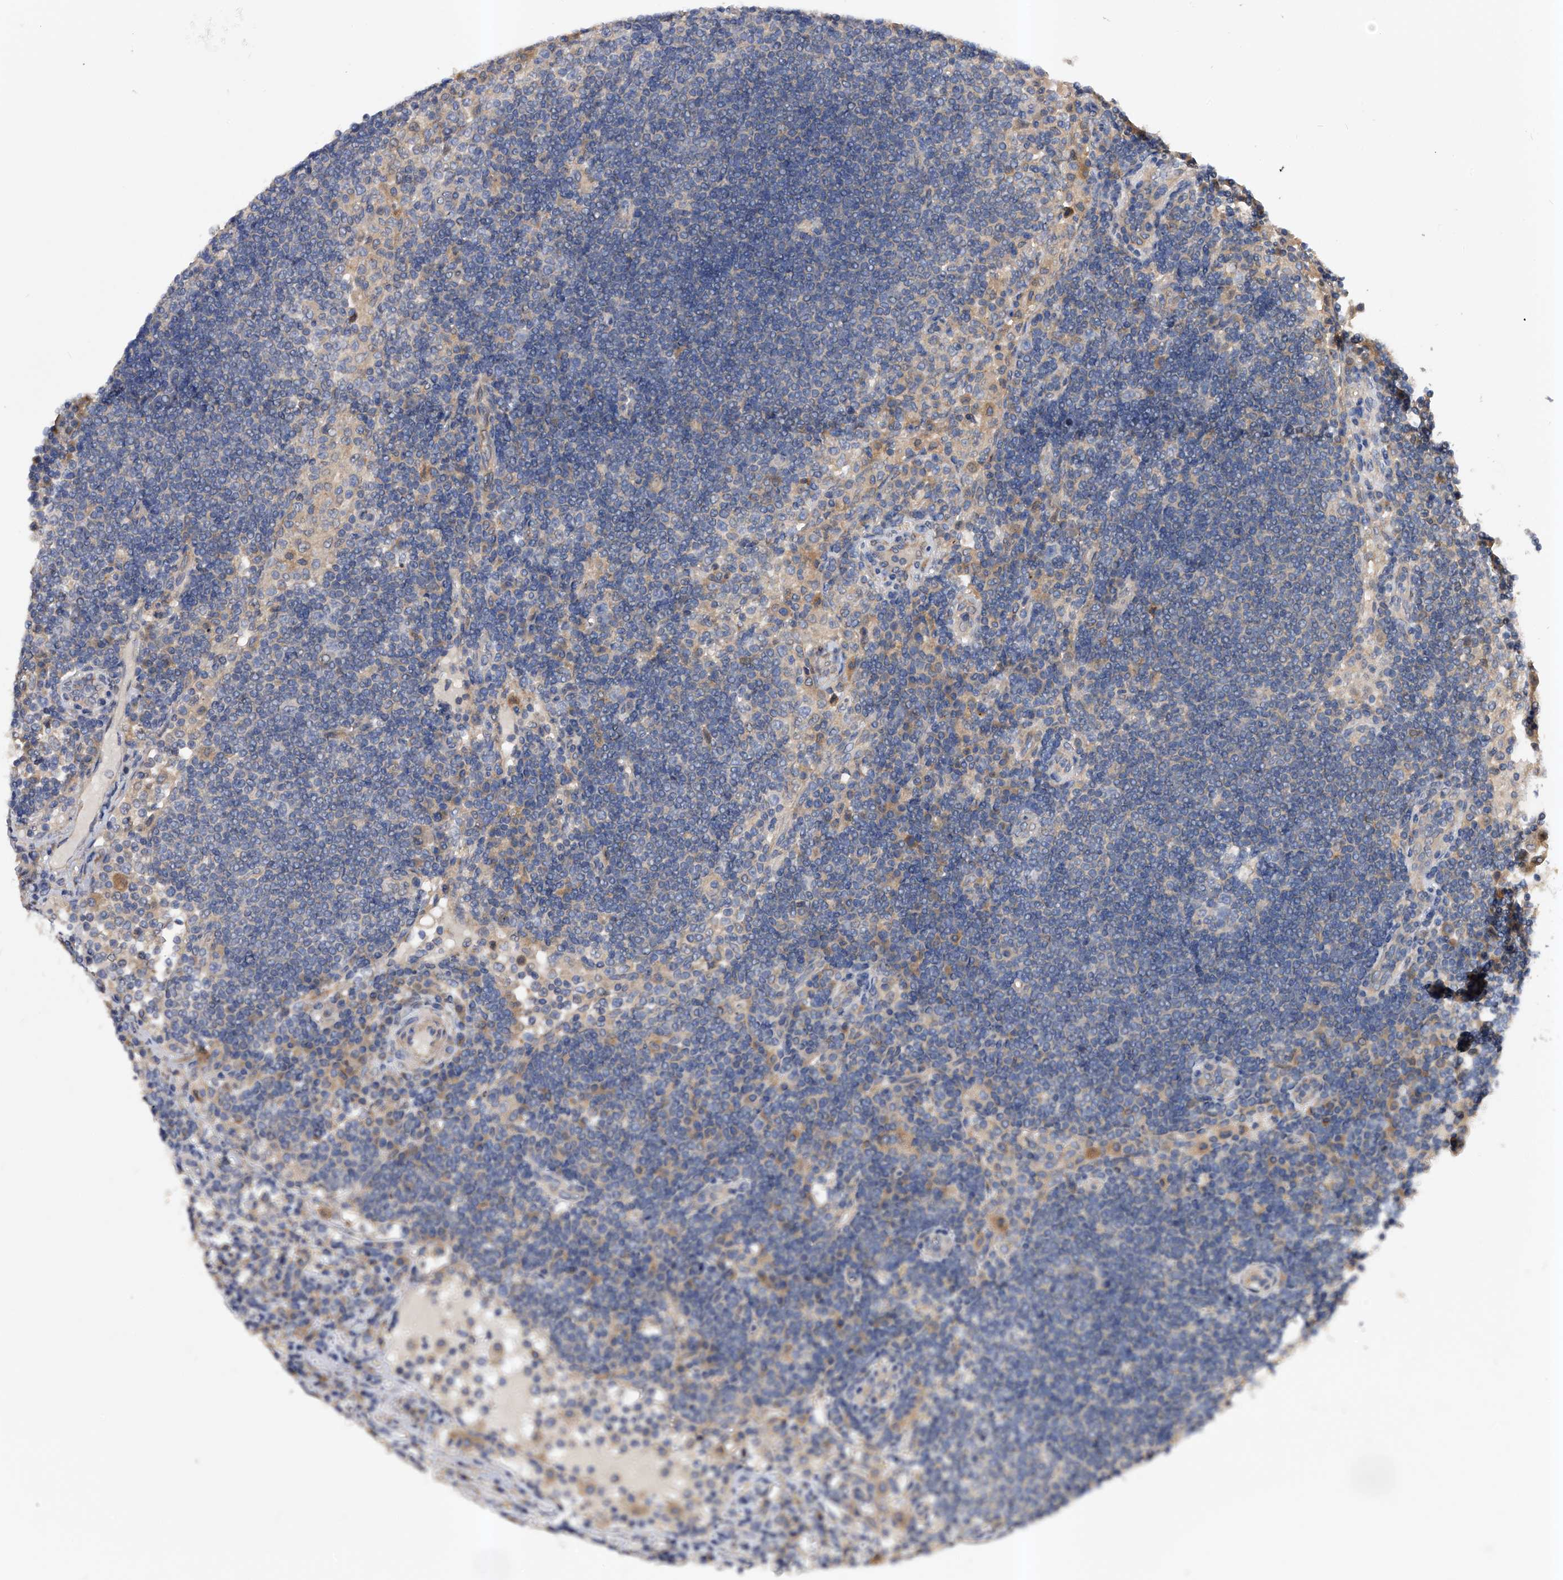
{"staining": {"intensity": "negative", "quantity": "none", "location": "none"}, "tissue": "lymph node", "cell_type": "Germinal center cells", "image_type": "normal", "snomed": [{"axis": "morphology", "description": "Normal tissue, NOS"}, {"axis": "topography", "description": "Lymph node"}], "caption": "IHC of normal lymph node demonstrates no expression in germinal center cells.", "gene": "ARL4C", "patient": {"sex": "female", "age": 53}}